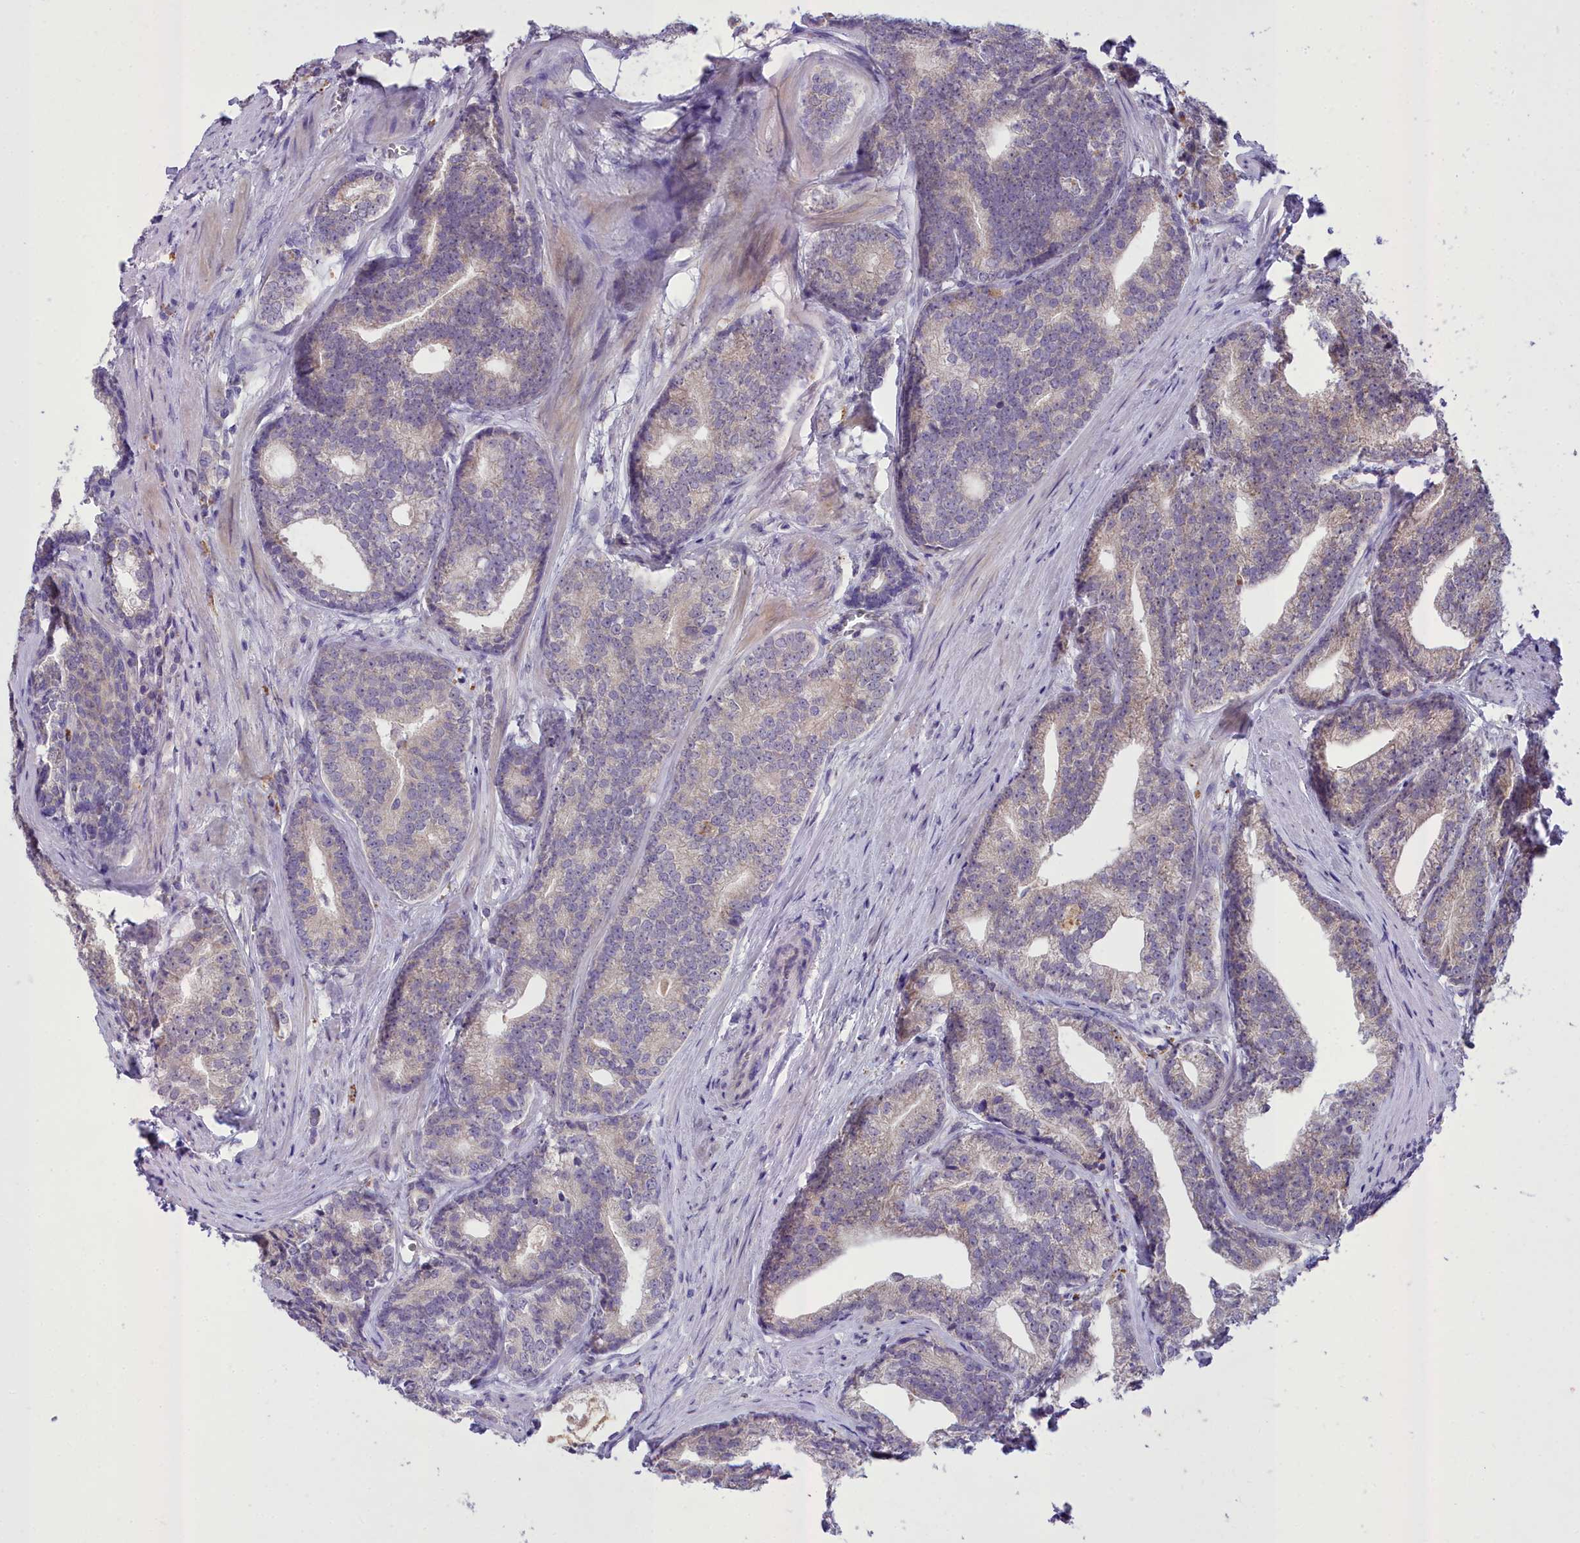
{"staining": {"intensity": "weak", "quantity": "<25%", "location": "cytoplasmic/membranous"}, "tissue": "prostate cancer", "cell_type": "Tumor cells", "image_type": "cancer", "snomed": [{"axis": "morphology", "description": "Adenocarcinoma, Low grade"}, {"axis": "topography", "description": "Prostate"}], "caption": "High magnification brightfield microscopy of prostate cancer (adenocarcinoma (low-grade)) stained with DAB (3,3'-diaminobenzidine) (brown) and counterstained with hematoxylin (blue): tumor cells show no significant staining.", "gene": "MIIP", "patient": {"sex": "male", "age": 71}}